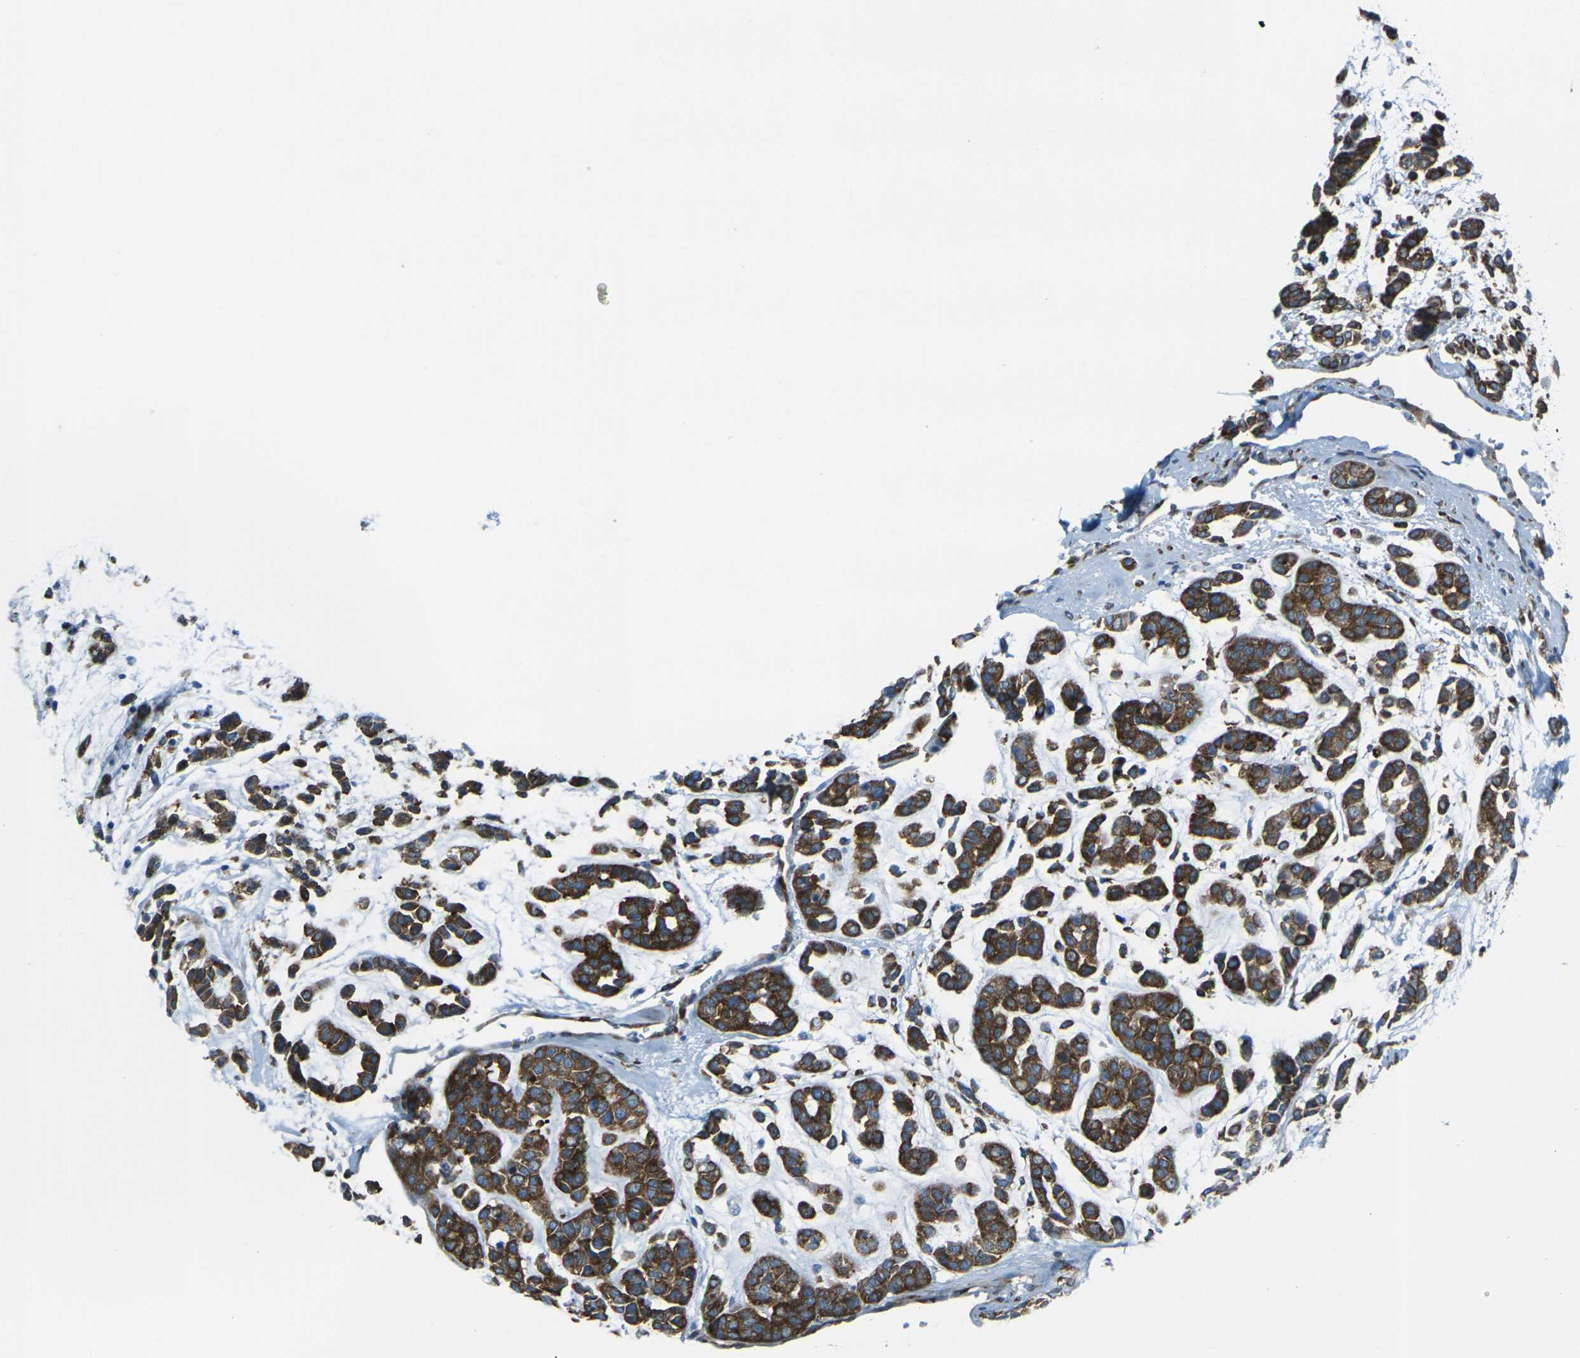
{"staining": {"intensity": "strong", "quantity": ">75%", "location": "cytoplasmic/membranous"}, "tissue": "head and neck cancer", "cell_type": "Tumor cells", "image_type": "cancer", "snomed": [{"axis": "morphology", "description": "Adenocarcinoma, NOS"}, {"axis": "morphology", "description": "Adenoma, NOS"}, {"axis": "topography", "description": "Head-Neck"}], "caption": "Strong cytoplasmic/membranous staining is seen in approximately >75% of tumor cells in head and neck cancer.", "gene": "CELSR2", "patient": {"sex": "female", "age": 55}}